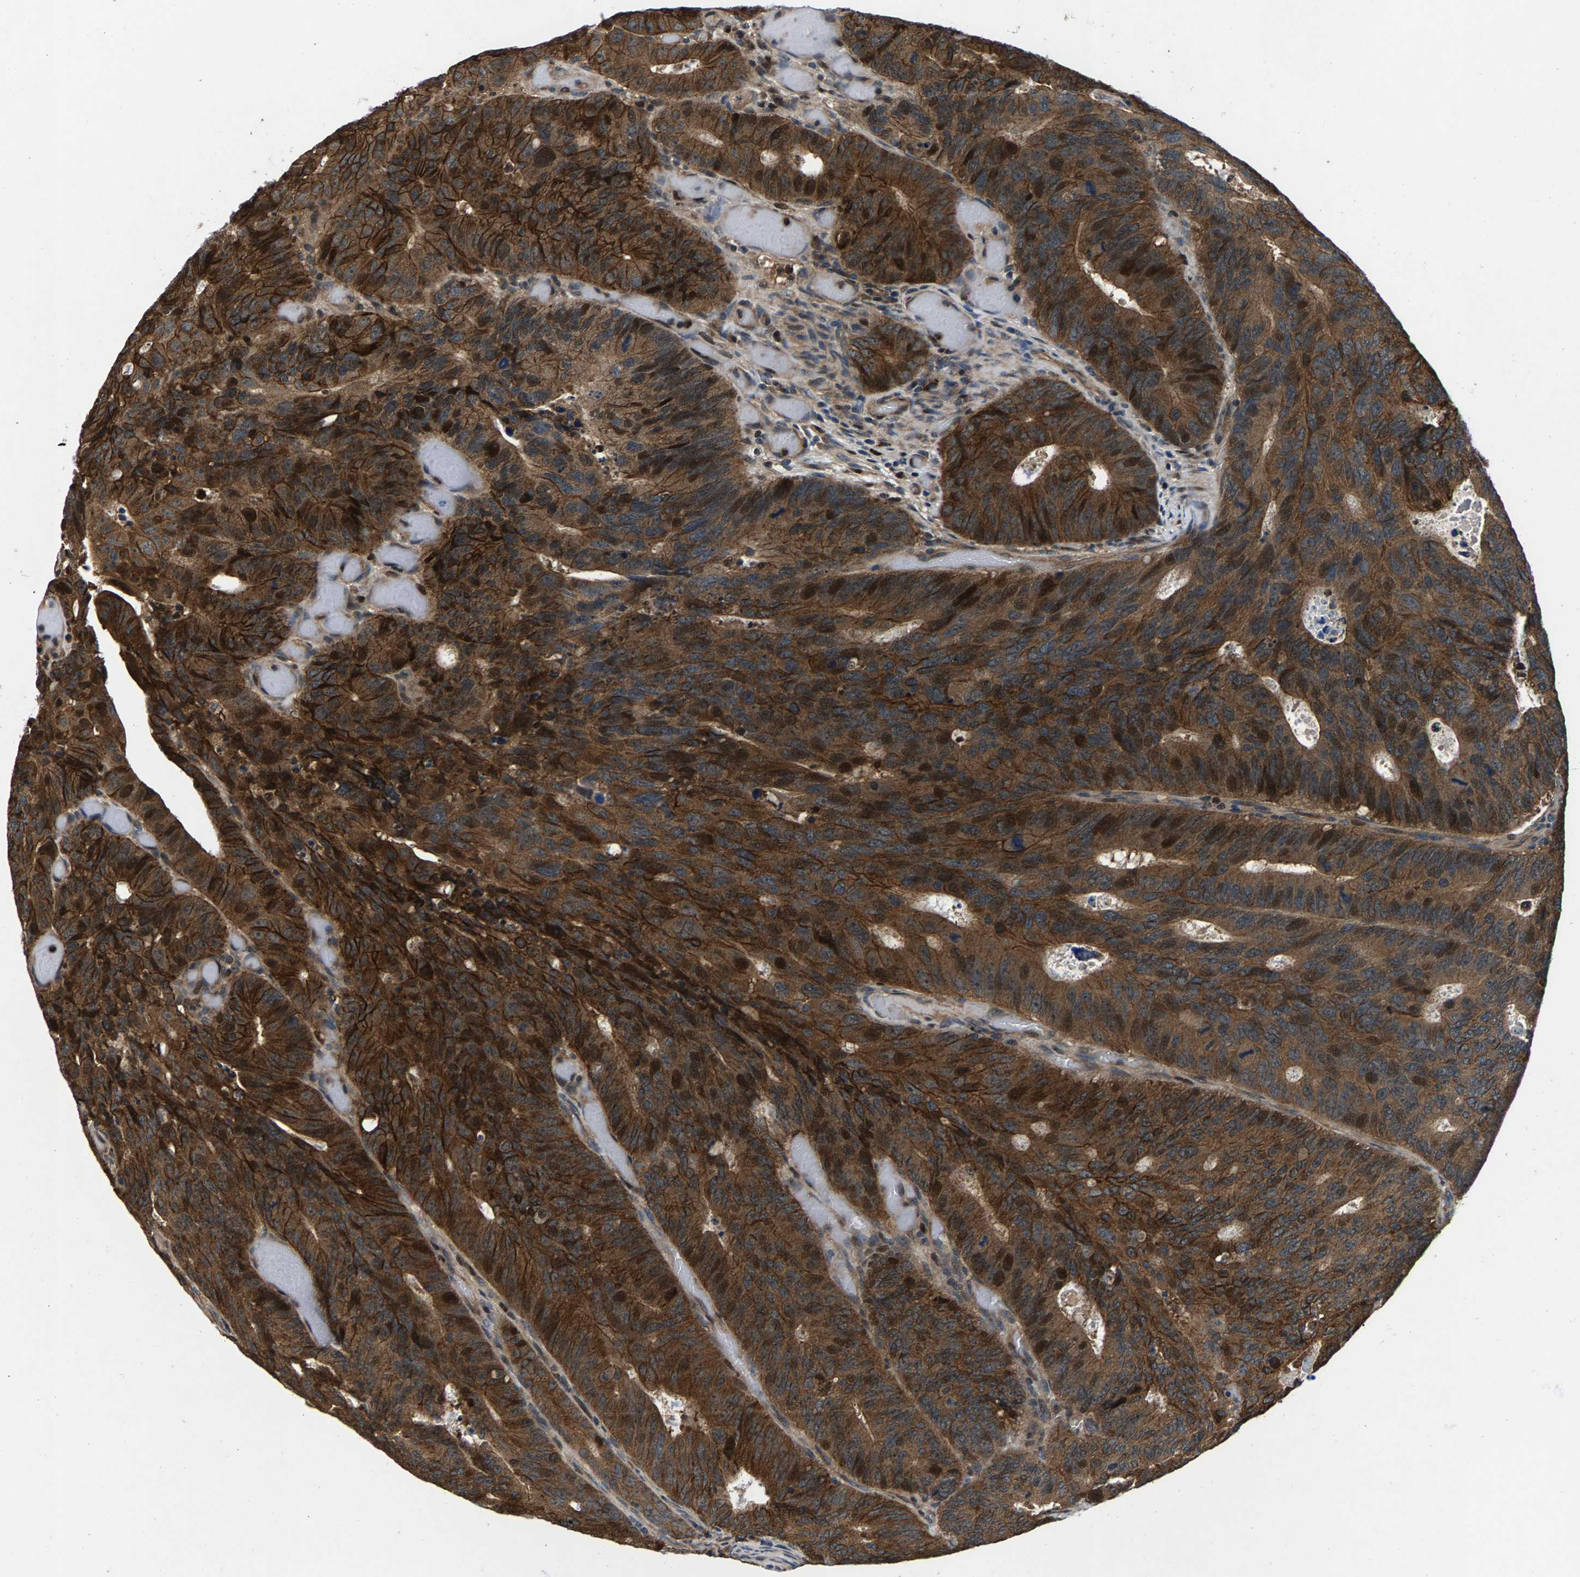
{"staining": {"intensity": "moderate", "quantity": ">75%", "location": "cytoplasmic/membranous"}, "tissue": "colorectal cancer", "cell_type": "Tumor cells", "image_type": "cancer", "snomed": [{"axis": "morphology", "description": "Adenocarcinoma, NOS"}, {"axis": "topography", "description": "Colon"}], "caption": "IHC staining of colorectal cancer (adenocarcinoma), which exhibits medium levels of moderate cytoplasmic/membranous expression in approximately >75% of tumor cells indicating moderate cytoplasmic/membranous protein staining. The staining was performed using DAB (3,3'-diaminobenzidine) (brown) for protein detection and nuclei were counterstained in hematoxylin (blue).", "gene": "FAM78A", "patient": {"sex": "male", "age": 87}}